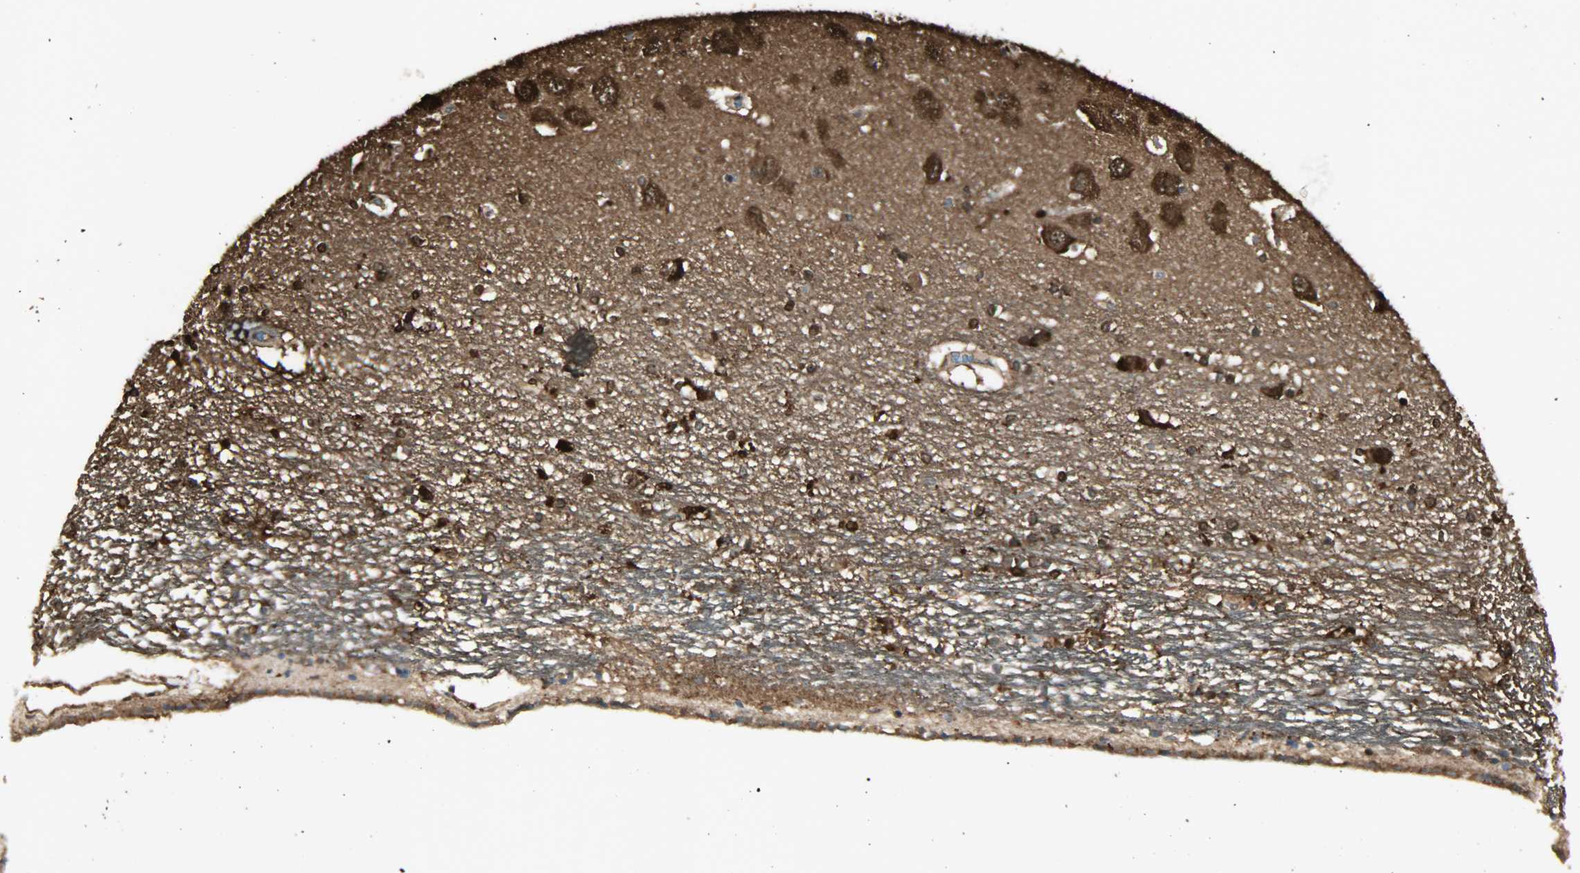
{"staining": {"intensity": "strong", "quantity": "25%-75%", "location": "cytoplasmic/membranous,nuclear"}, "tissue": "hippocampus", "cell_type": "Glial cells", "image_type": "normal", "snomed": [{"axis": "morphology", "description": "Normal tissue, NOS"}, {"axis": "topography", "description": "Hippocampus"}], "caption": "High-power microscopy captured an IHC photomicrograph of unremarkable hippocampus, revealing strong cytoplasmic/membranous,nuclear staining in about 25%-75% of glial cells.", "gene": "YWHAZ", "patient": {"sex": "female", "age": 54}}